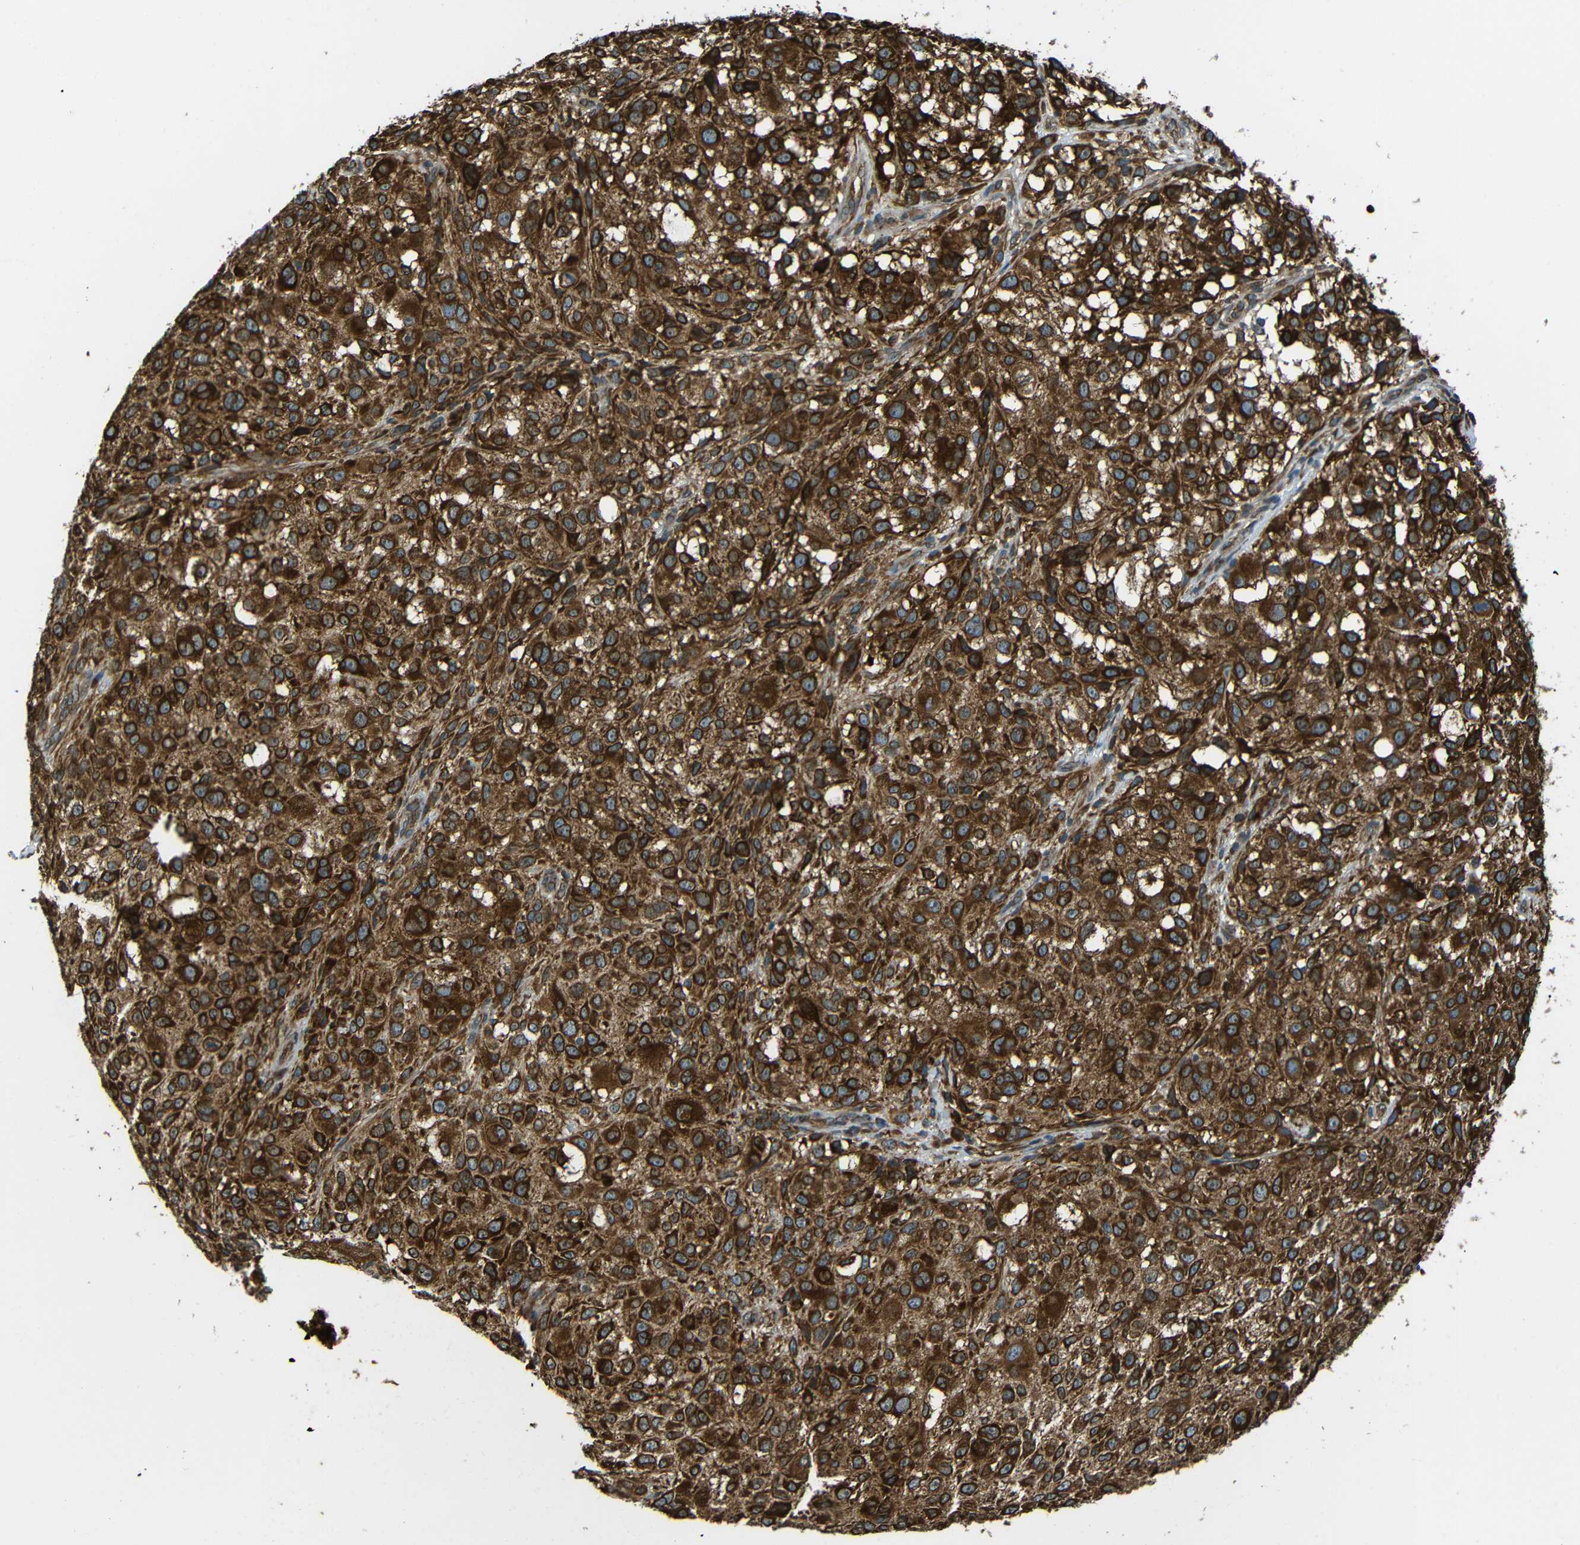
{"staining": {"intensity": "strong", "quantity": ">75%", "location": "cytoplasmic/membranous"}, "tissue": "melanoma", "cell_type": "Tumor cells", "image_type": "cancer", "snomed": [{"axis": "morphology", "description": "Necrosis, NOS"}, {"axis": "morphology", "description": "Malignant melanoma, NOS"}, {"axis": "topography", "description": "Skin"}], "caption": "An immunohistochemistry (IHC) histopathology image of tumor tissue is shown. Protein staining in brown shows strong cytoplasmic/membranous positivity in melanoma within tumor cells.", "gene": "VAPB", "patient": {"sex": "female", "age": 87}}